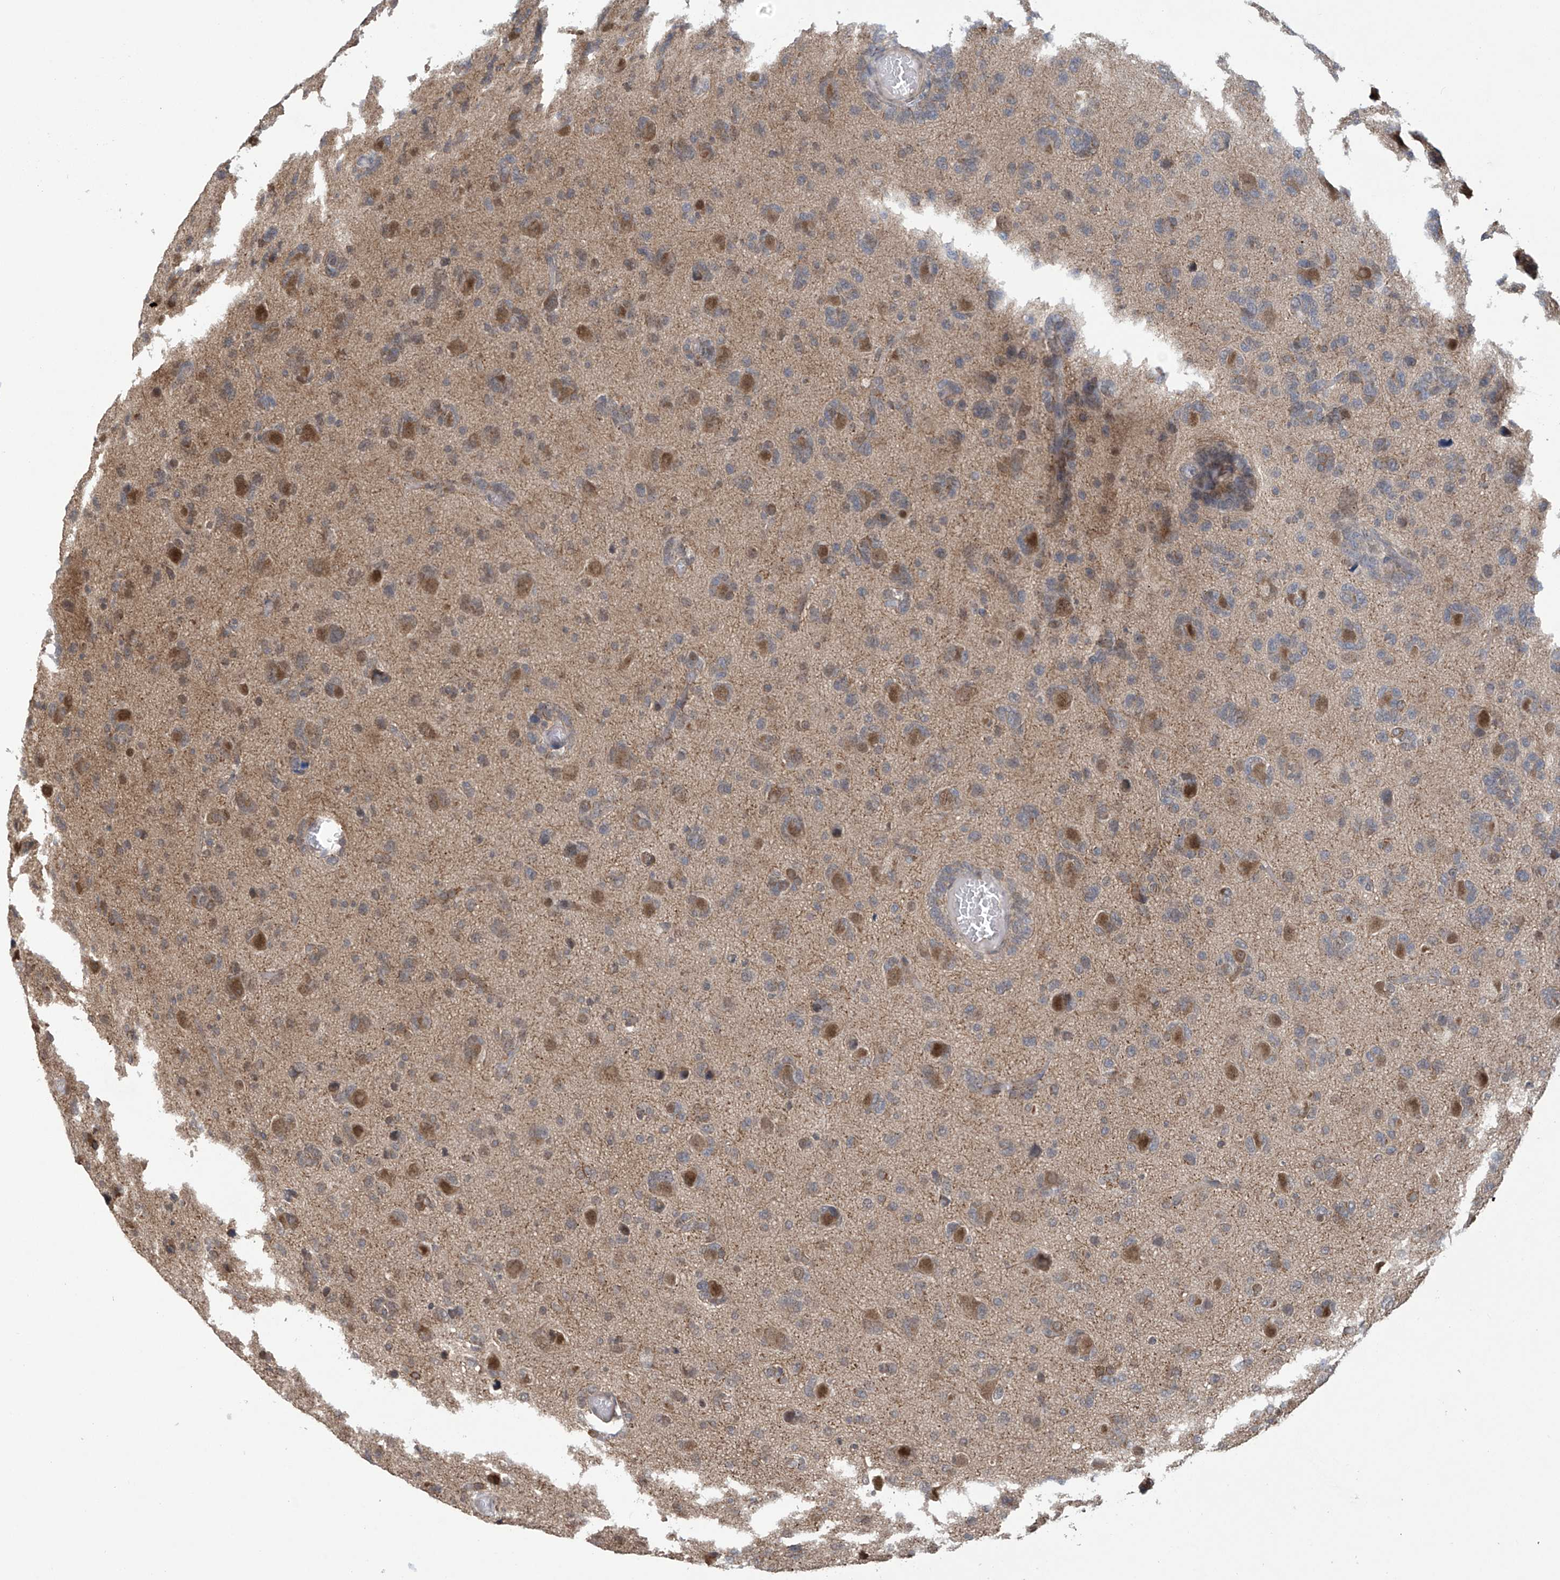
{"staining": {"intensity": "moderate", "quantity": "25%-75%", "location": "cytoplasmic/membranous"}, "tissue": "glioma", "cell_type": "Tumor cells", "image_type": "cancer", "snomed": [{"axis": "morphology", "description": "Glioma, malignant, High grade"}, {"axis": "topography", "description": "Brain"}], "caption": "Immunohistochemistry (IHC) (DAB) staining of human glioma shows moderate cytoplasmic/membranous protein staining in about 25%-75% of tumor cells.", "gene": "ABHD13", "patient": {"sex": "female", "age": 59}}